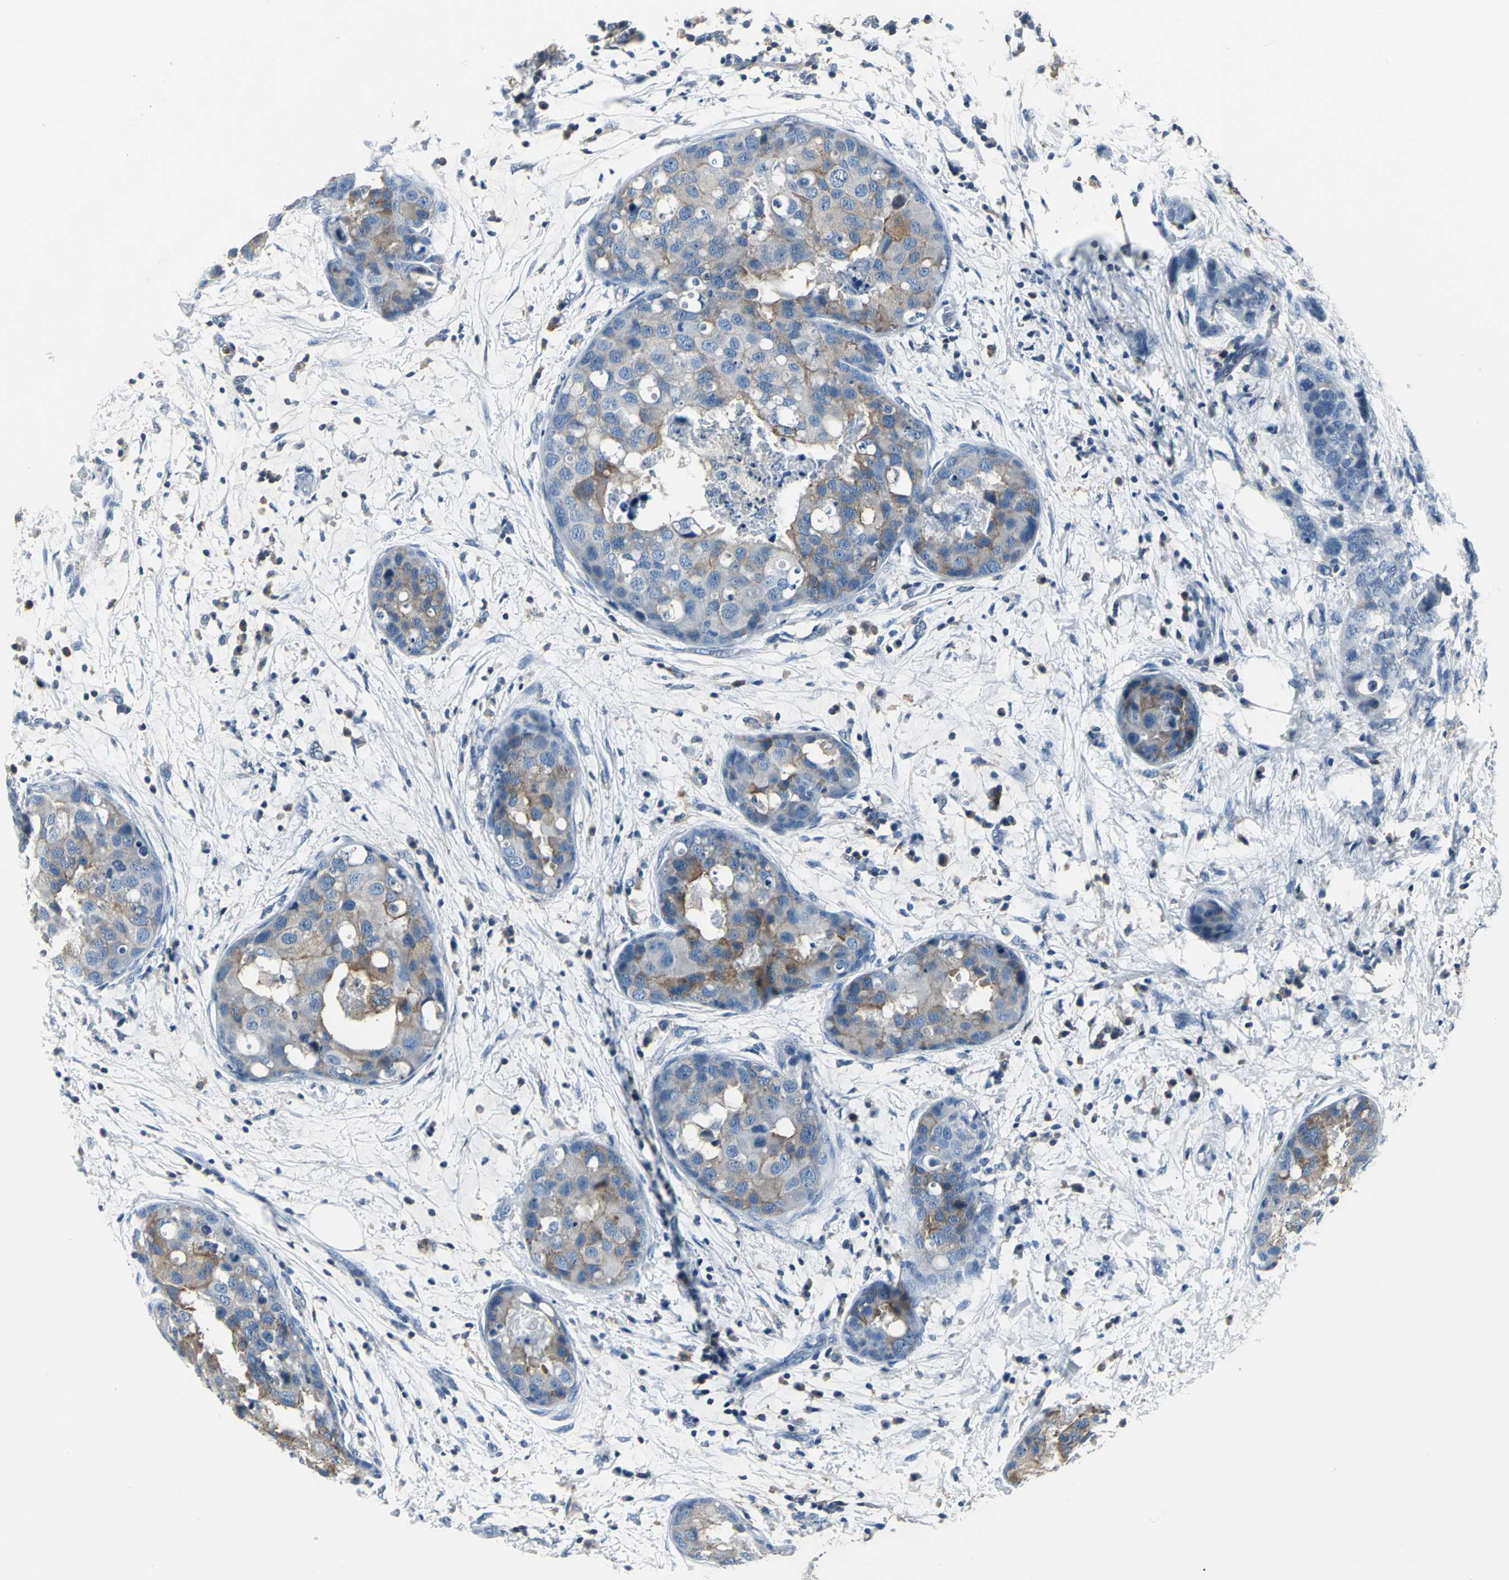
{"staining": {"intensity": "moderate", "quantity": ">75%", "location": "cytoplasmic/membranous"}, "tissue": "breast cancer", "cell_type": "Tumor cells", "image_type": "cancer", "snomed": [{"axis": "morphology", "description": "Normal tissue, NOS"}, {"axis": "morphology", "description": "Duct carcinoma"}, {"axis": "topography", "description": "Breast"}], "caption": "Invasive ductal carcinoma (breast) stained with a protein marker reveals moderate staining in tumor cells.", "gene": "IQGAP2", "patient": {"sex": "female", "age": 50}}